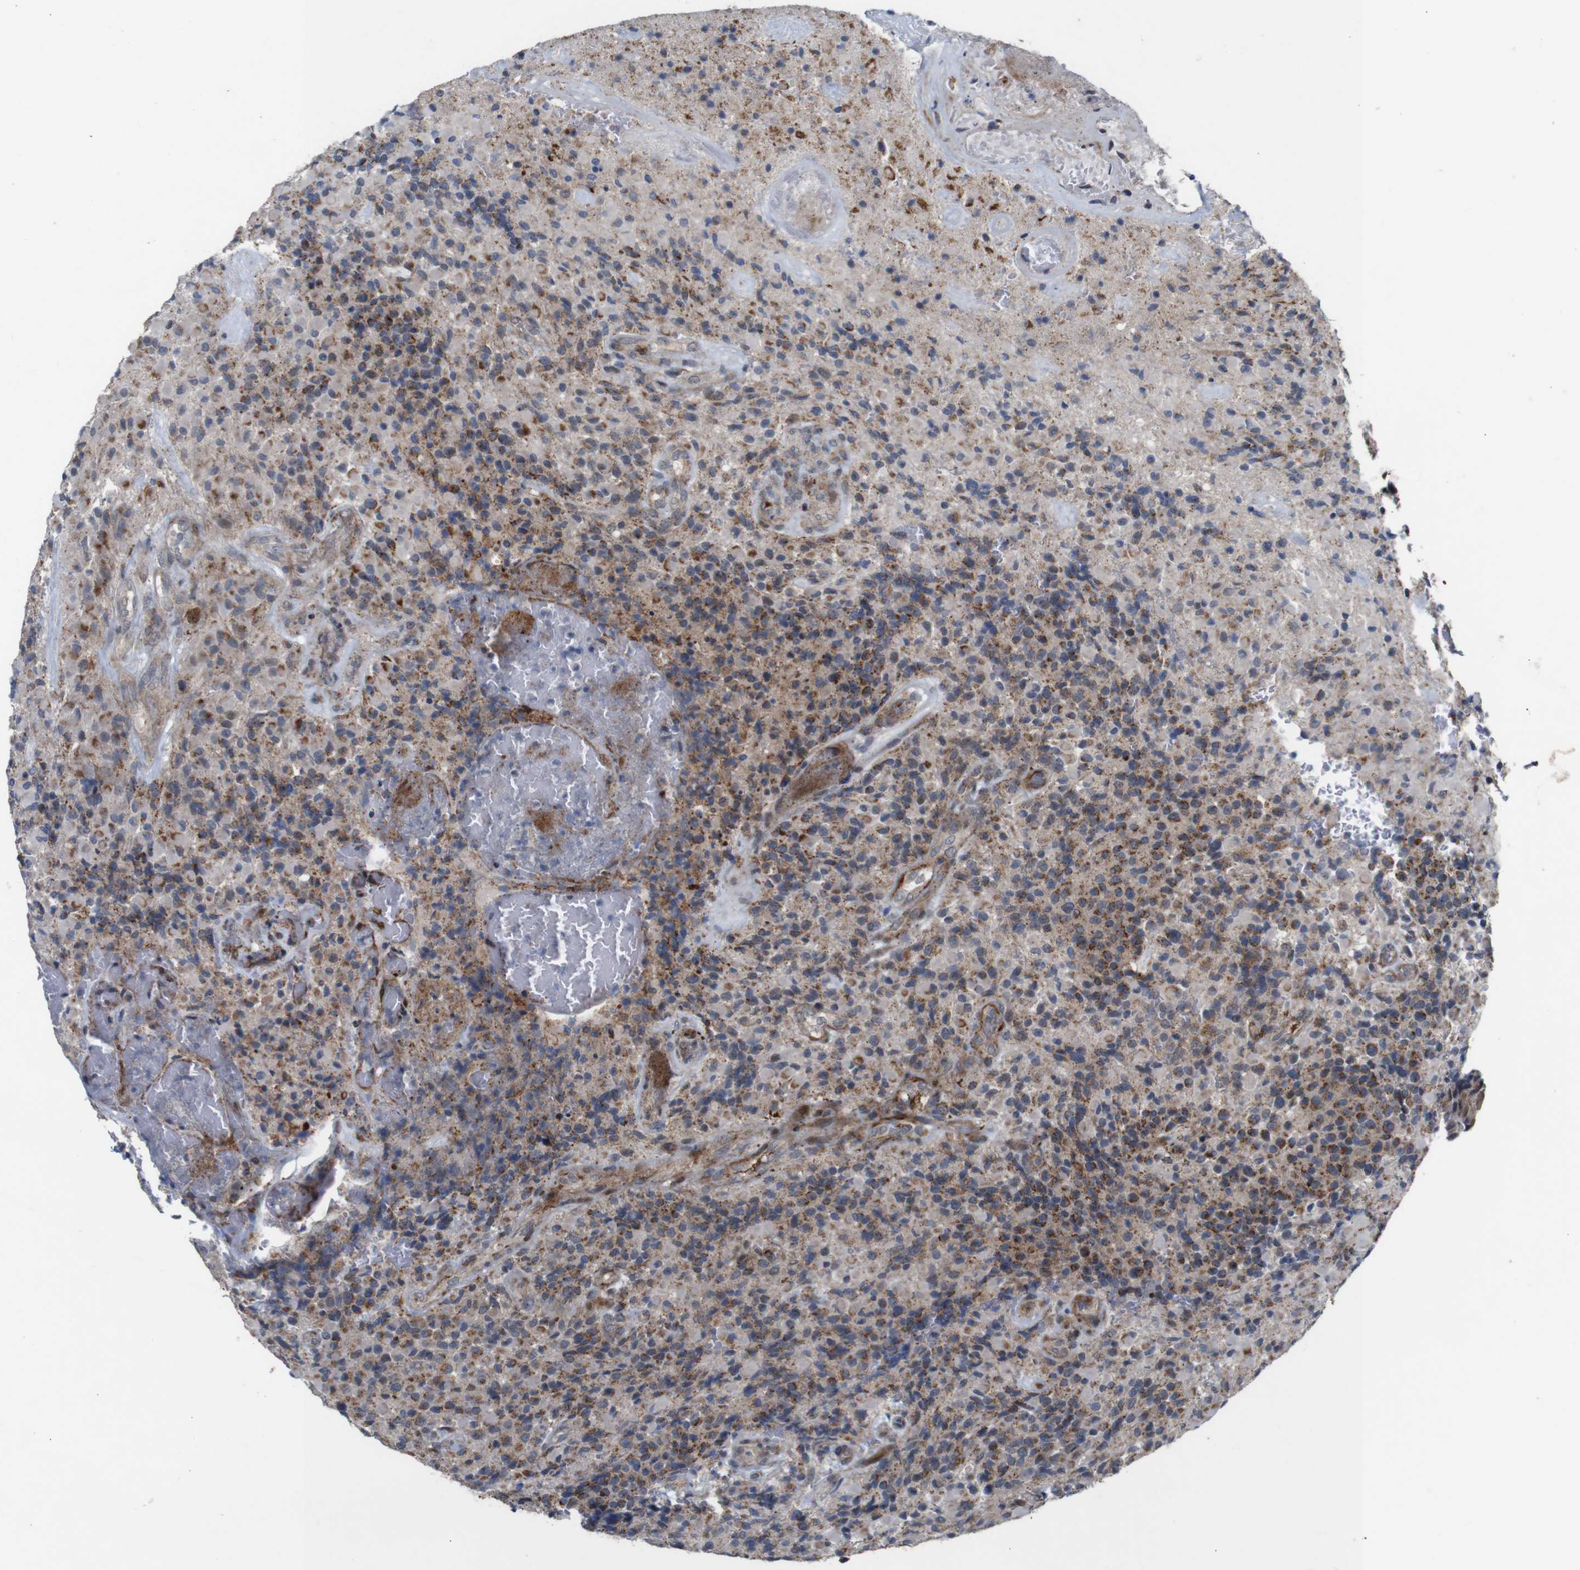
{"staining": {"intensity": "strong", "quantity": "<25%", "location": "cytoplasmic/membranous"}, "tissue": "glioma", "cell_type": "Tumor cells", "image_type": "cancer", "snomed": [{"axis": "morphology", "description": "Glioma, malignant, High grade"}, {"axis": "topography", "description": "Brain"}], "caption": "Glioma stained with a protein marker exhibits strong staining in tumor cells.", "gene": "ATP7B", "patient": {"sex": "male", "age": 71}}